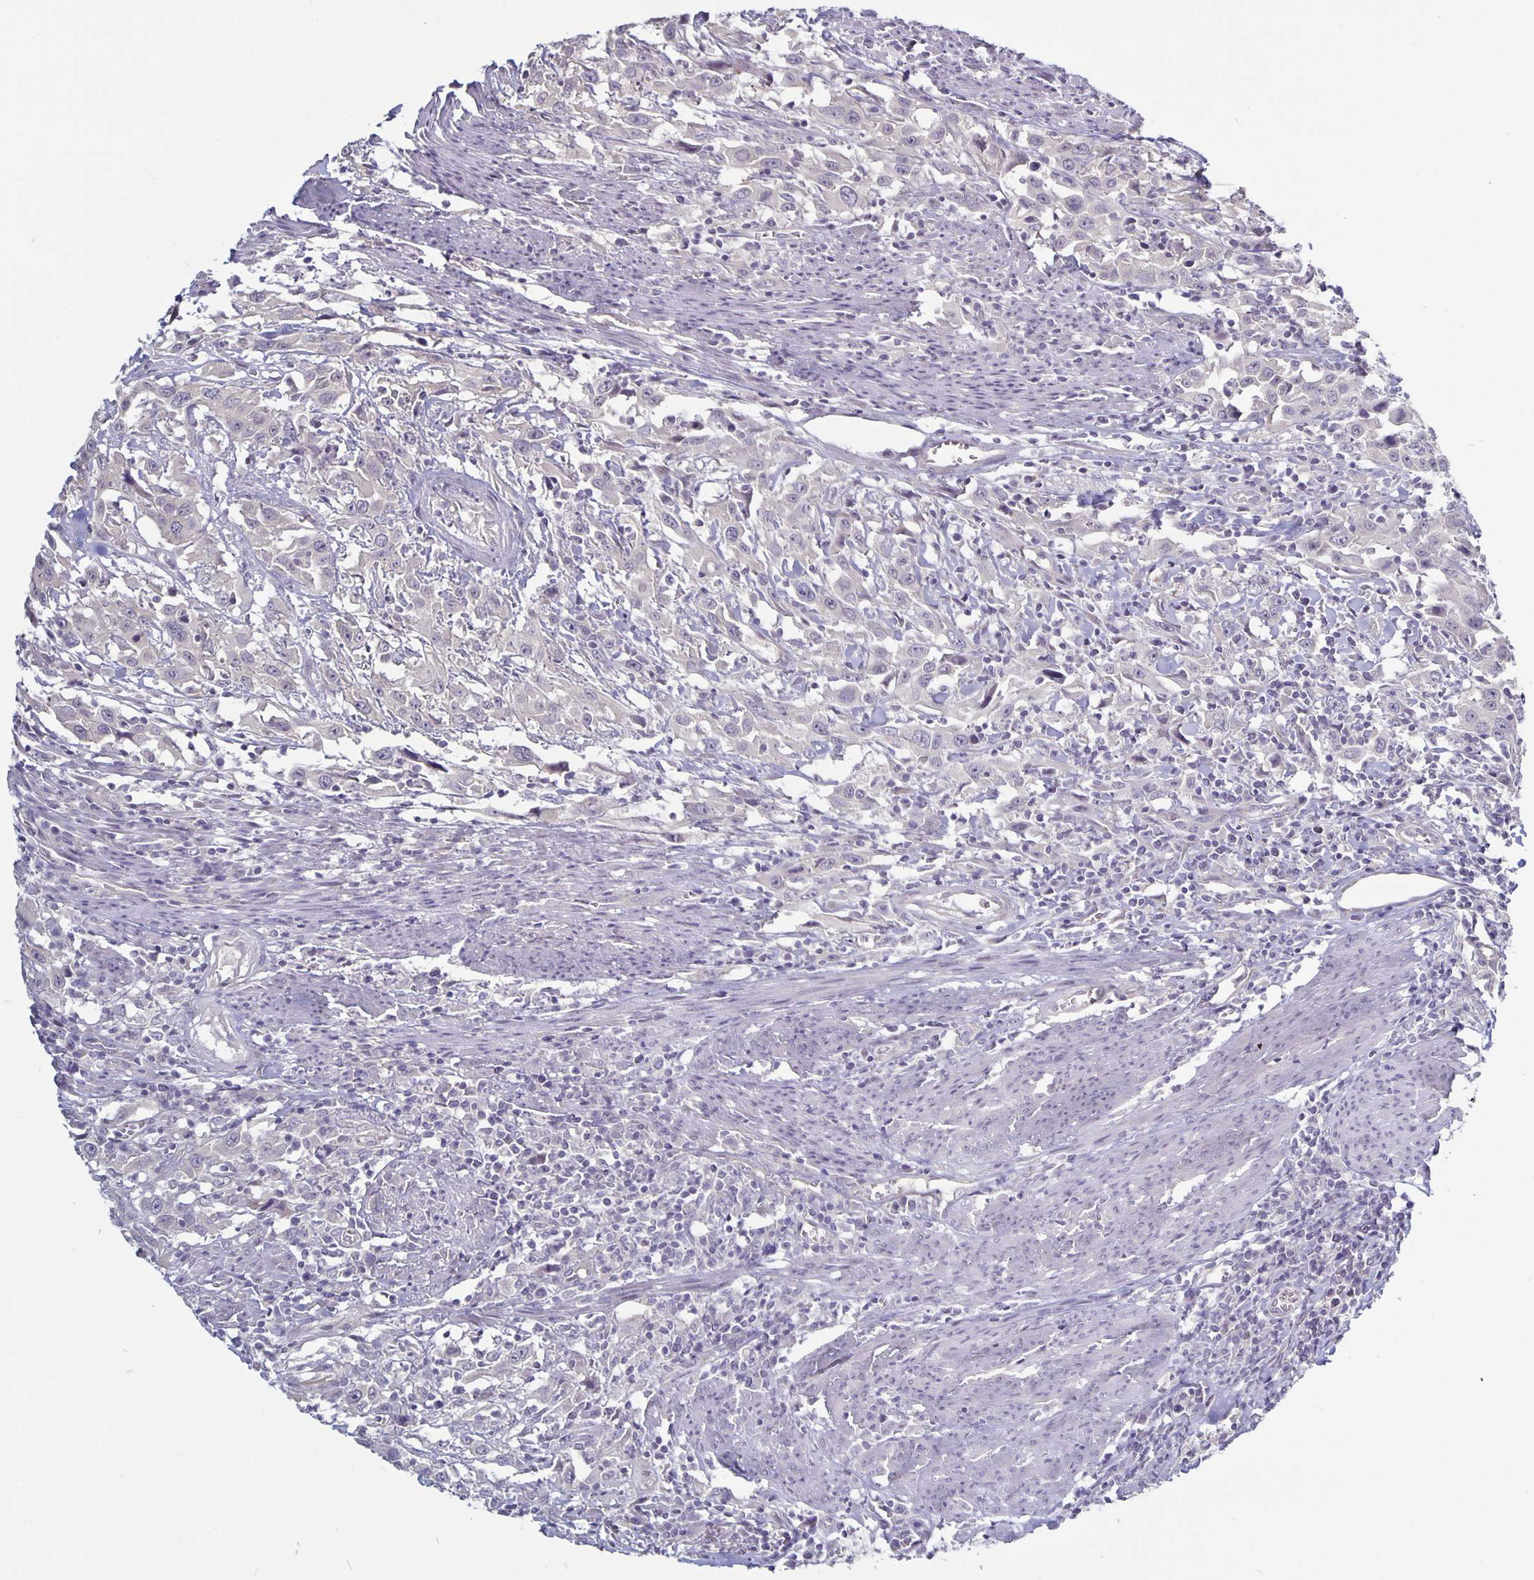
{"staining": {"intensity": "negative", "quantity": "none", "location": "none"}, "tissue": "urothelial cancer", "cell_type": "Tumor cells", "image_type": "cancer", "snomed": [{"axis": "morphology", "description": "Urothelial carcinoma, High grade"}, {"axis": "topography", "description": "Urinary bladder"}], "caption": "Tumor cells show no significant staining in high-grade urothelial carcinoma.", "gene": "PLCB3", "patient": {"sex": "male", "age": 61}}